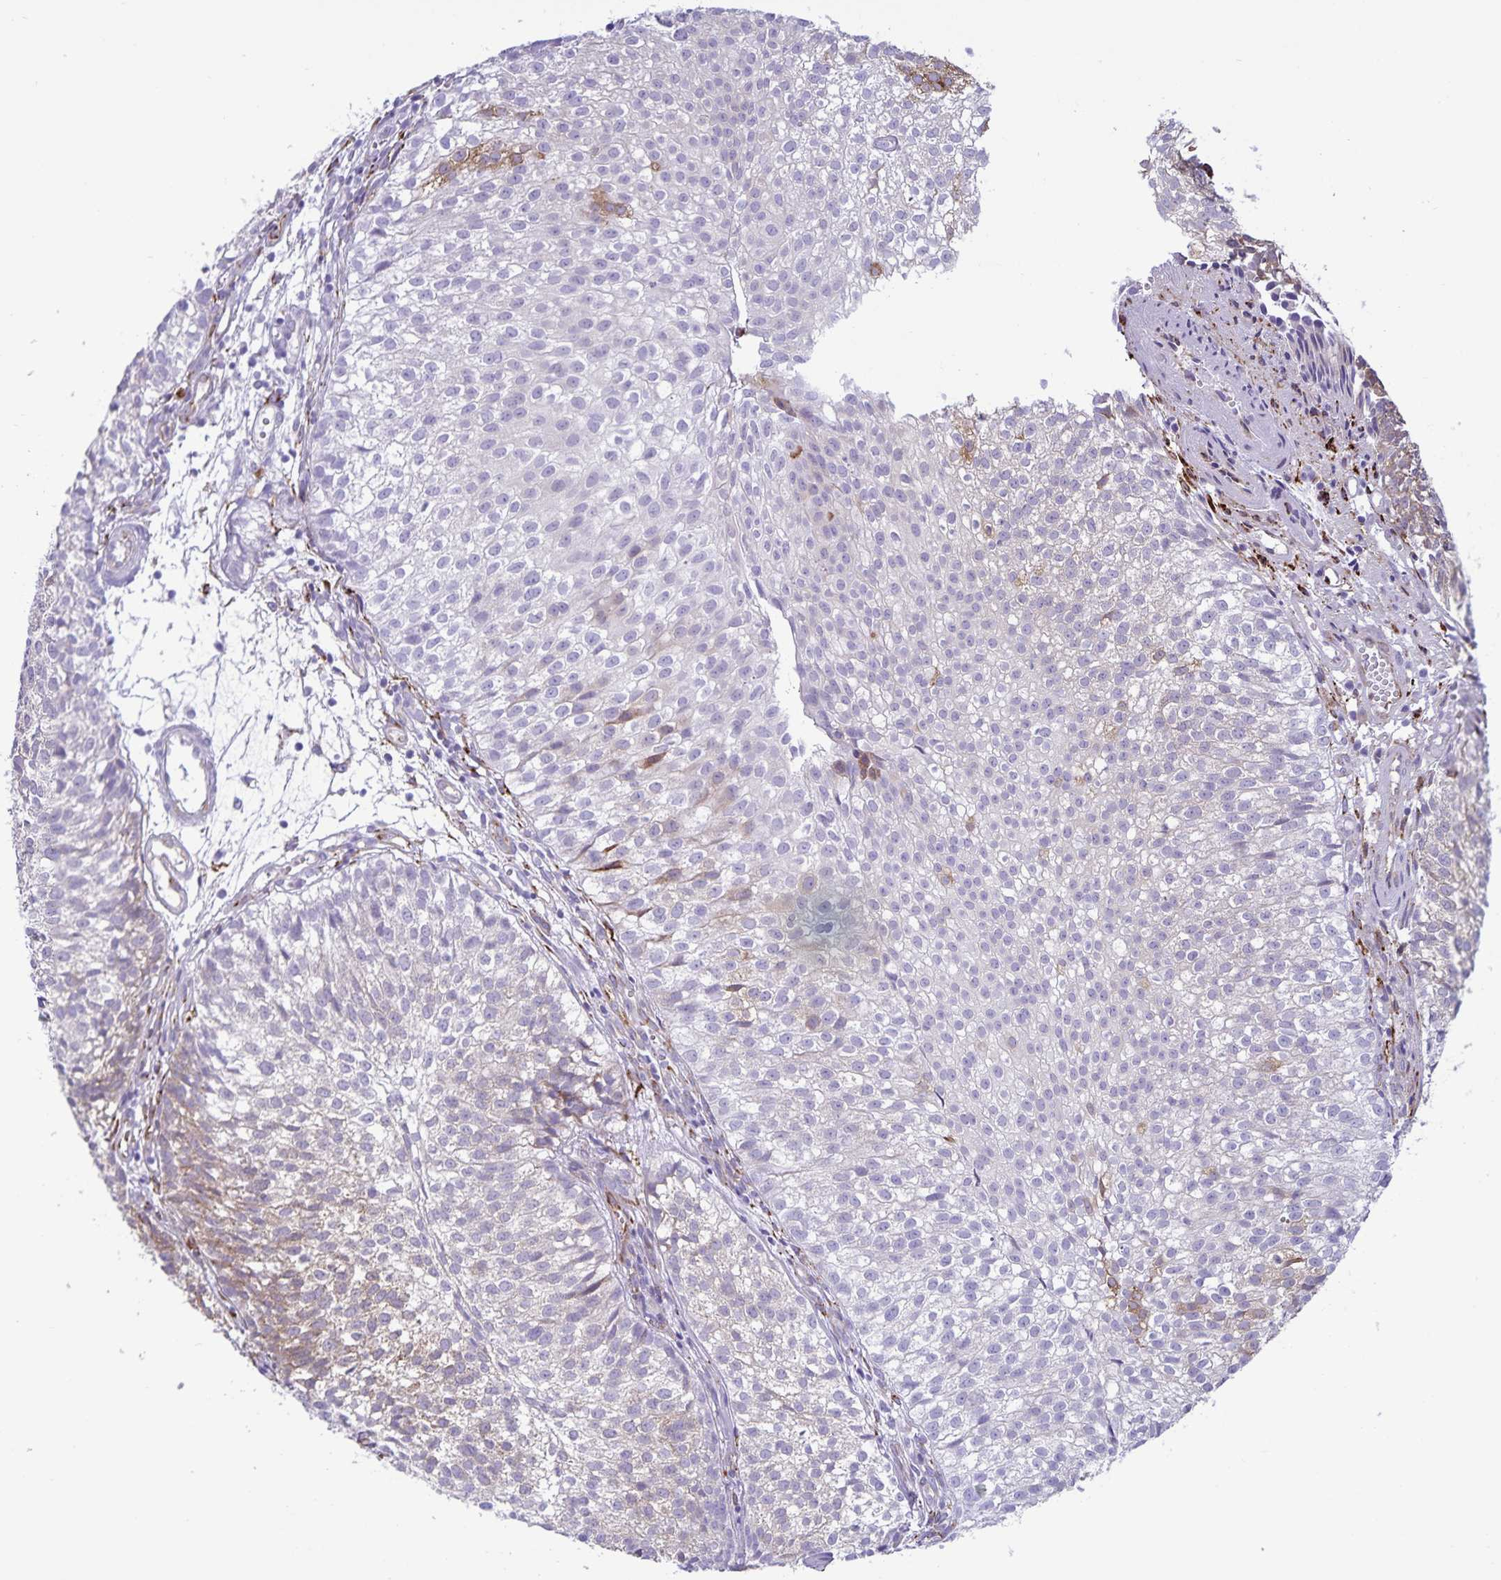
{"staining": {"intensity": "moderate", "quantity": "<25%", "location": "cytoplasmic/membranous"}, "tissue": "urothelial cancer", "cell_type": "Tumor cells", "image_type": "cancer", "snomed": [{"axis": "morphology", "description": "Urothelial carcinoma, Low grade"}, {"axis": "topography", "description": "Urinary bladder"}], "caption": "Low-grade urothelial carcinoma stained with immunohistochemistry (IHC) displays moderate cytoplasmic/membranous expression in about <25% of tumor cells. (Stains: DAB (3,3'-diaminobenzidine) in brown, nuclei in blue, Microscopy: brightfield microscopy at high magnification).", "gene": "RCN1", "patient": {"sex": "male", "age": 70}}